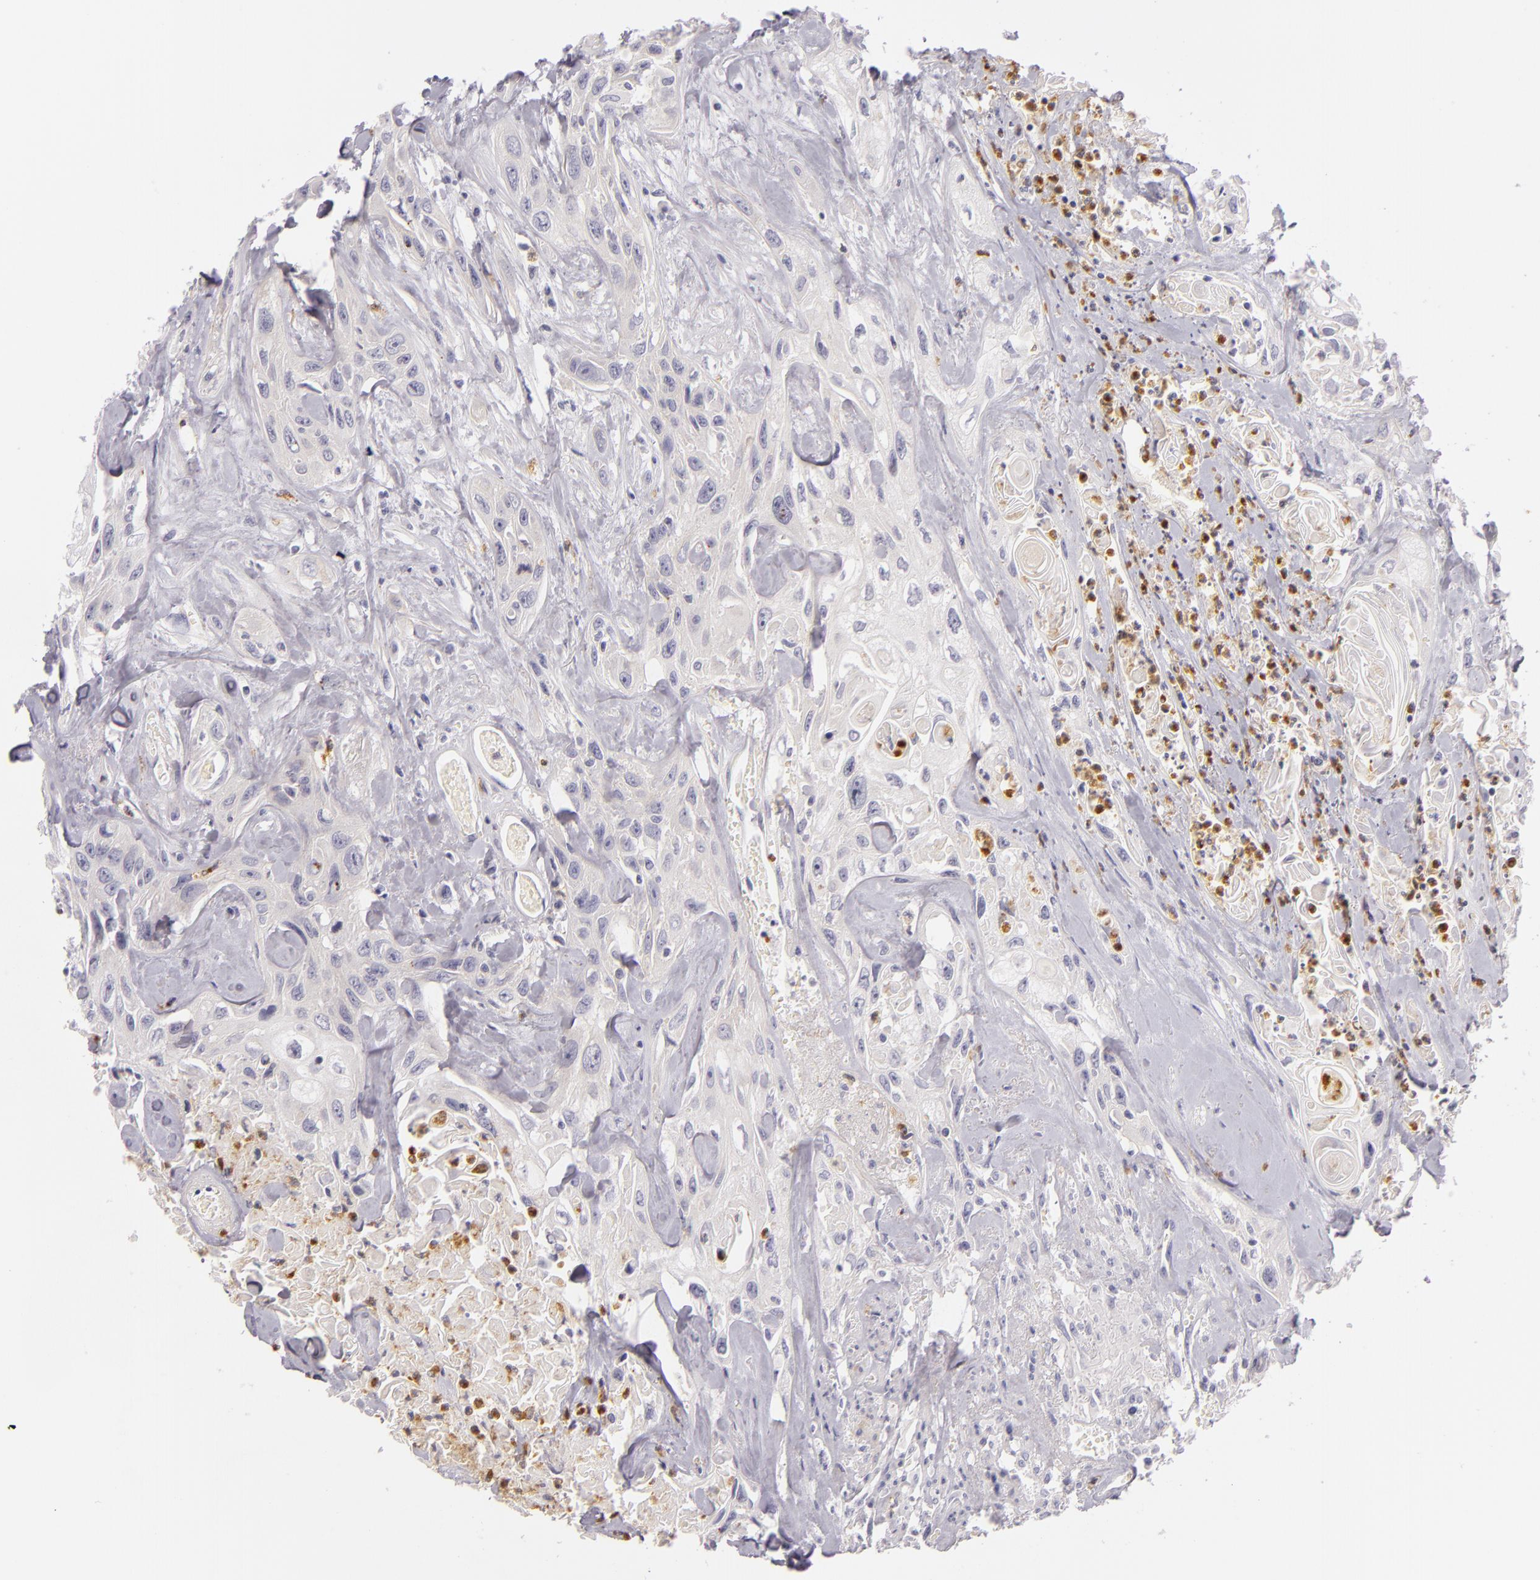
{"staining": {"intensity": "negative", "quantity": "none", "location": "none"}, "tissue": "urothelial cancer", "cell_type": "Tumor cells", "image_type": "cancer", "snomed": [{"axis": "morphology", "description": "Urothelial carcinoma, High grade"}, {"axis": "topography", "description": "Urinary bladder"}], "caption": "High magnification brightfield microscopy of urothelial cancer stained with DAB (brown) and counterstained with hematoxylin (blue): tumor cells show no significant staining.", "gene": "FAM181A", "patient": {"sex": "female", "age": 84}}